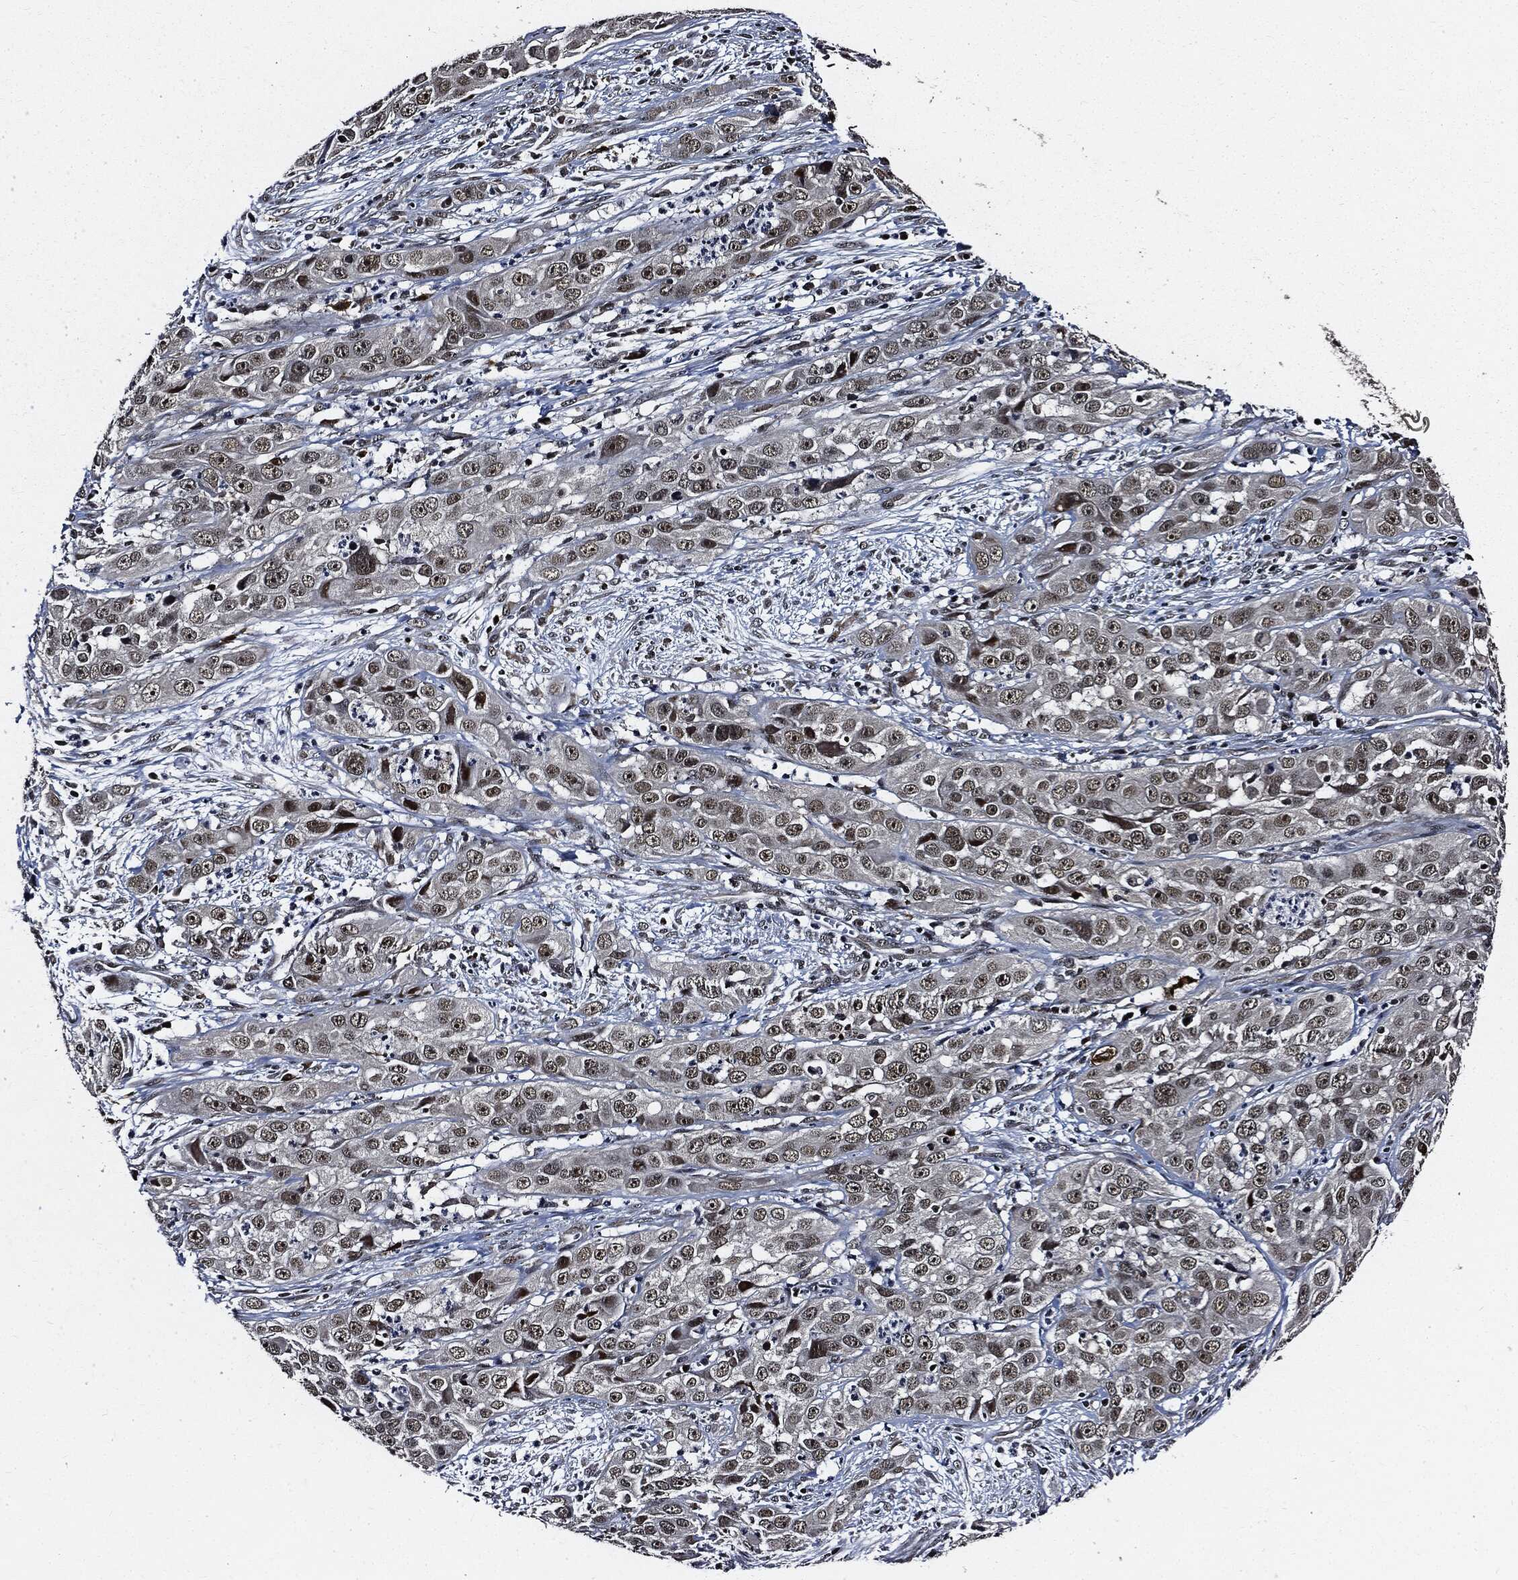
{"staining": {"intensity": "moderate", "quantity": "<25%", "location": "nuclear"}, "tissue": "cervical cancer", "cell_type": "Tumor cells", "image_type": "cancer", "snomed": [{"axis": "morphology", "description": "Squamous cell carcinoma, NOS"}, {"axis": "topography", "description": "Cervix"}], "caption": "IHC of squamous cell carcinoma (cervical) shows low levels of moderate nuclear positivity in about <25% of tumor cells.", "gene": "SUGT1", "patient": {"sex": "female", "age": 32}}